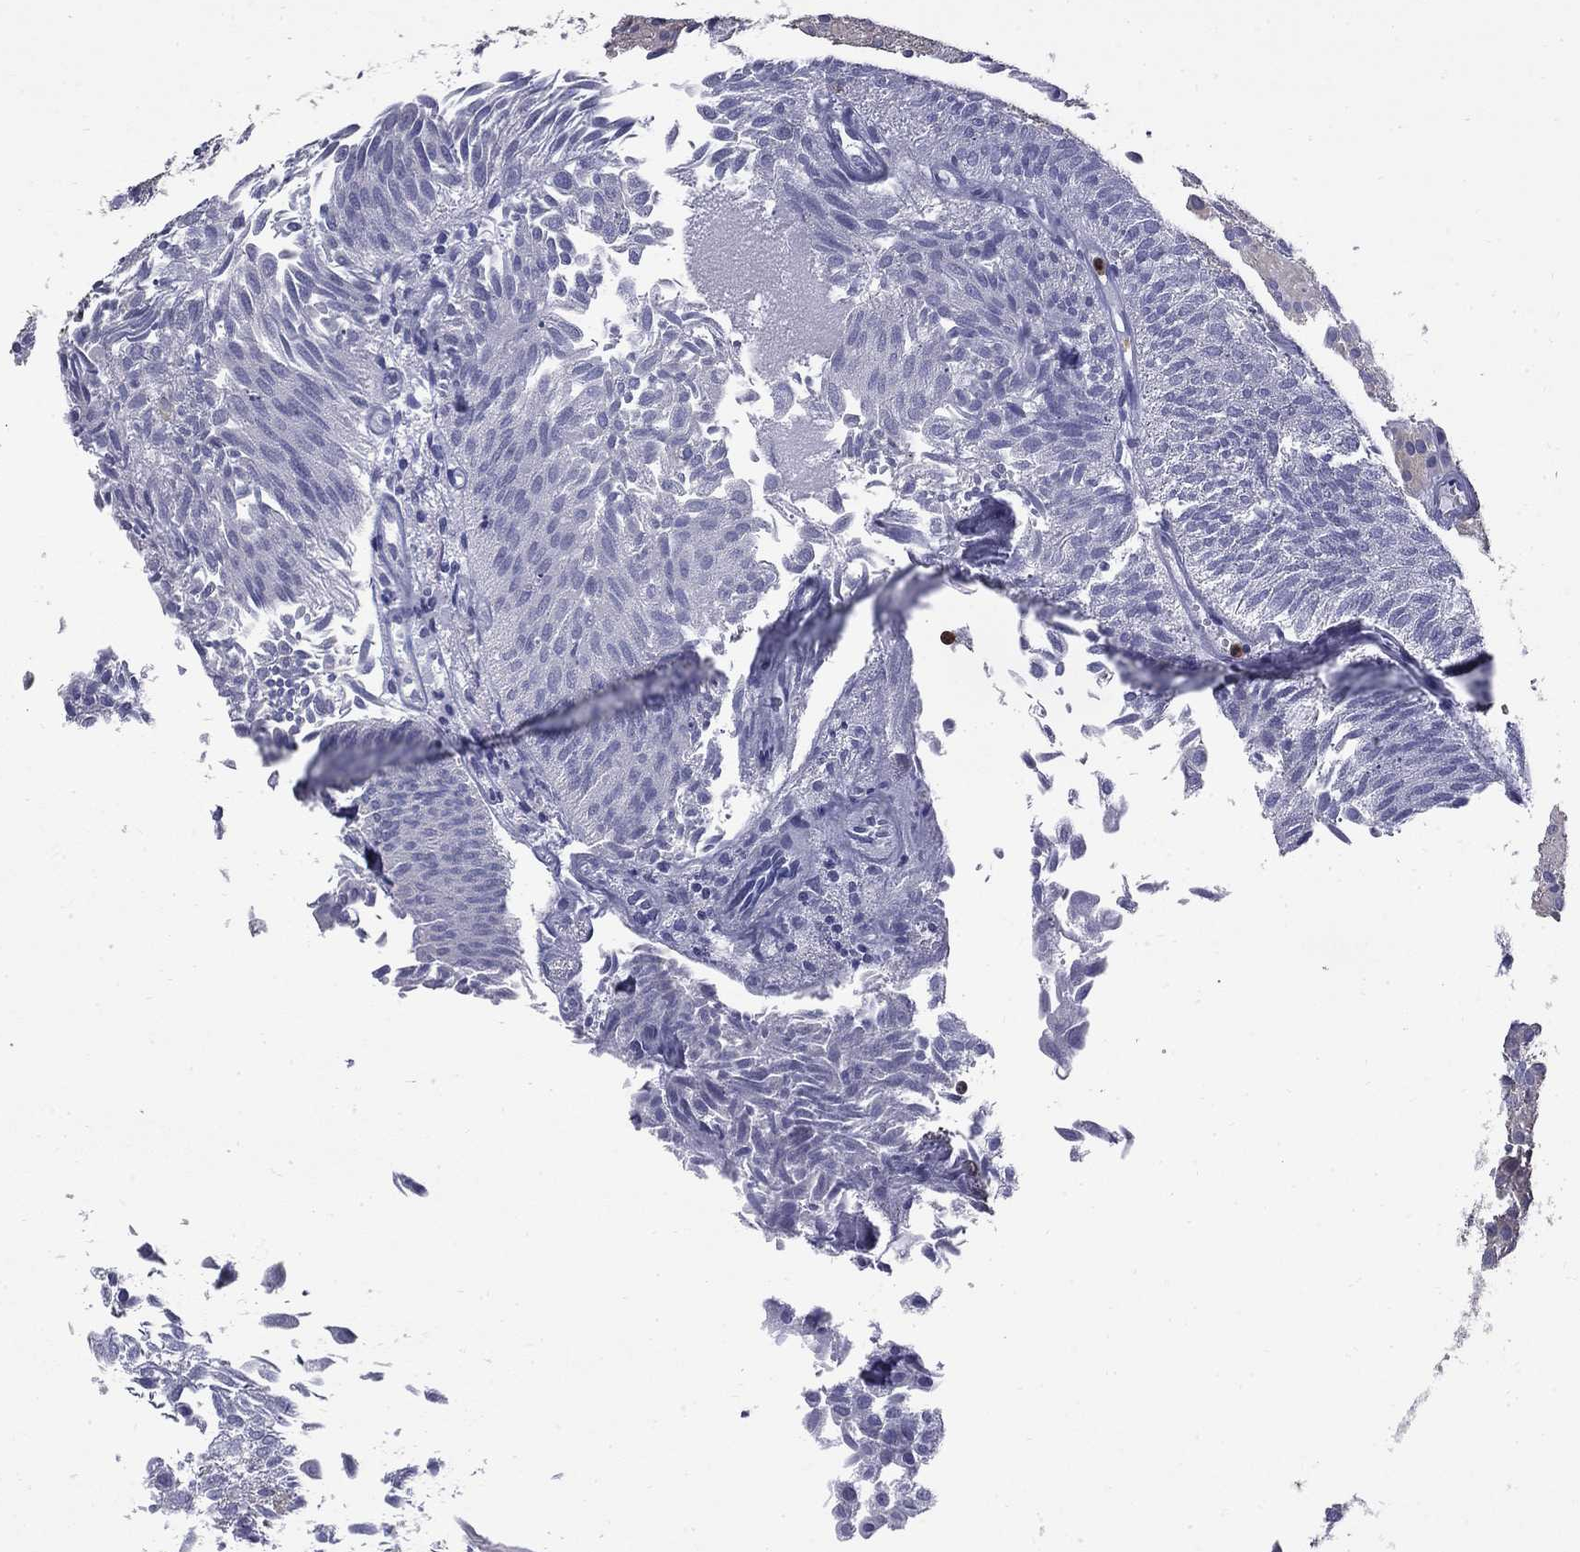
{"staining": {"intensity": "negative", "quantity": "none", "location": "none"}, "tissue": "urothelial cancer", "cell_type": "Tumor cells", "image_type": "cancer", "snomed": [{"axis": "morphology", "description": "Urothelial carcinoma, Low grade"}, {"axis": "topography", "description": "Urinary bladder"}], "caption": "High magnification brightfield microscopy of urothelial cancer stained with DAB (brown) and counterstained with hematoxylin (blue): tumor cells show no significant expression.", "gene": "TRIM29", "patient": {"sex": "male", "age": 64}}